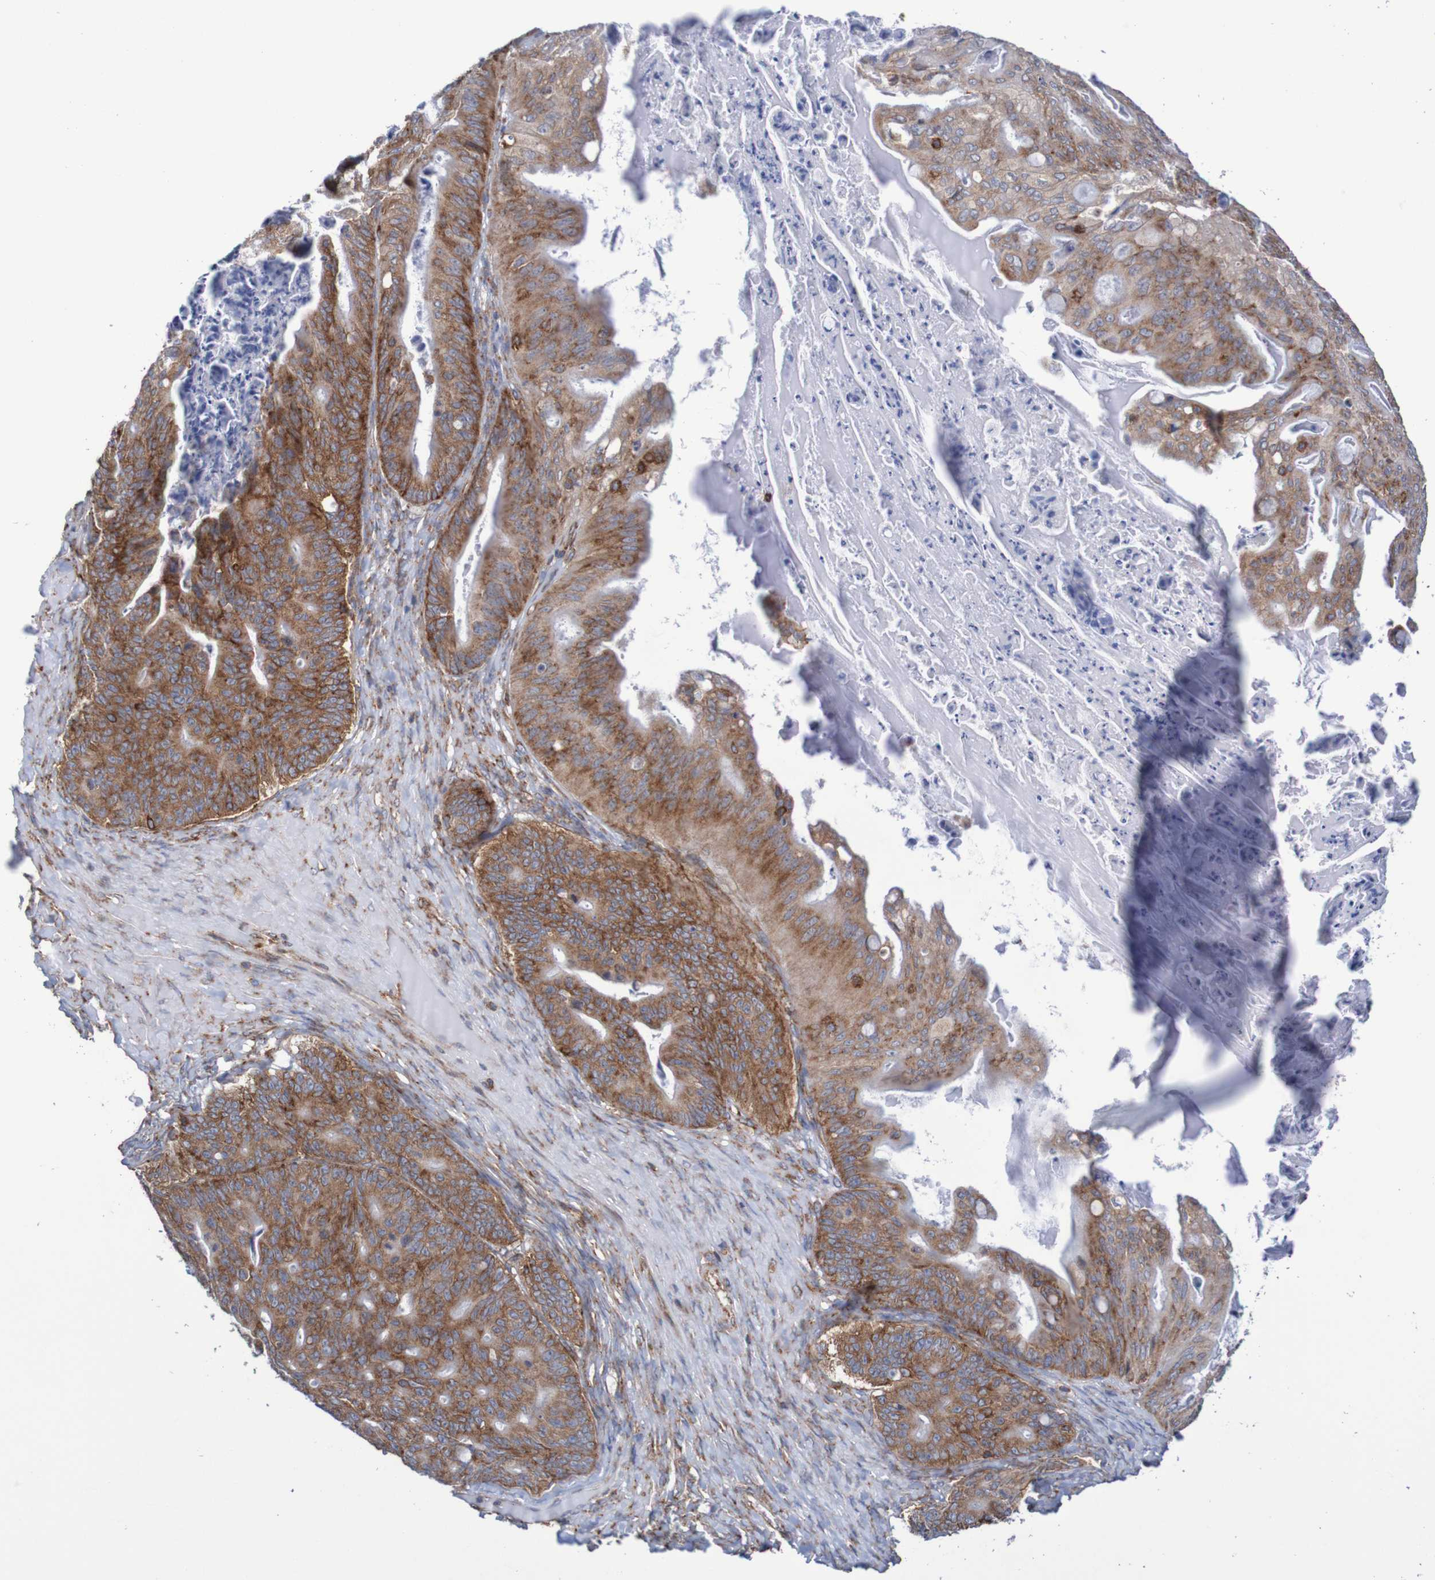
{"staining": {"intensity": "moderate", "quantity": ">75%", "location": "cytoplasmic/membranous"}, "tissue": "ovarian cancer", "cell_type": "Tumor cells", "image_type": "cancer", "snomed": [{"axis": "morphology", "description": "Cystadenocarcinoma, mucinous, NOS"}, {"axis": "topography", "description": "Ovary"}], "caption": "IHC staining of ovarian cancer, which exhibits medium levels of moderate cytoplasmic/membranous staining in about >75% of tumor cells indicating moderate cytoplasmic/membranous protein expression. The staining was performed using DAB (3,3'-diaminobenzidine) (brown) for protein detection and nuclei were counterstained in hematoxylin (blue).", "gene": "FXR2", "patient": {"sex": "female", "age": 37}}